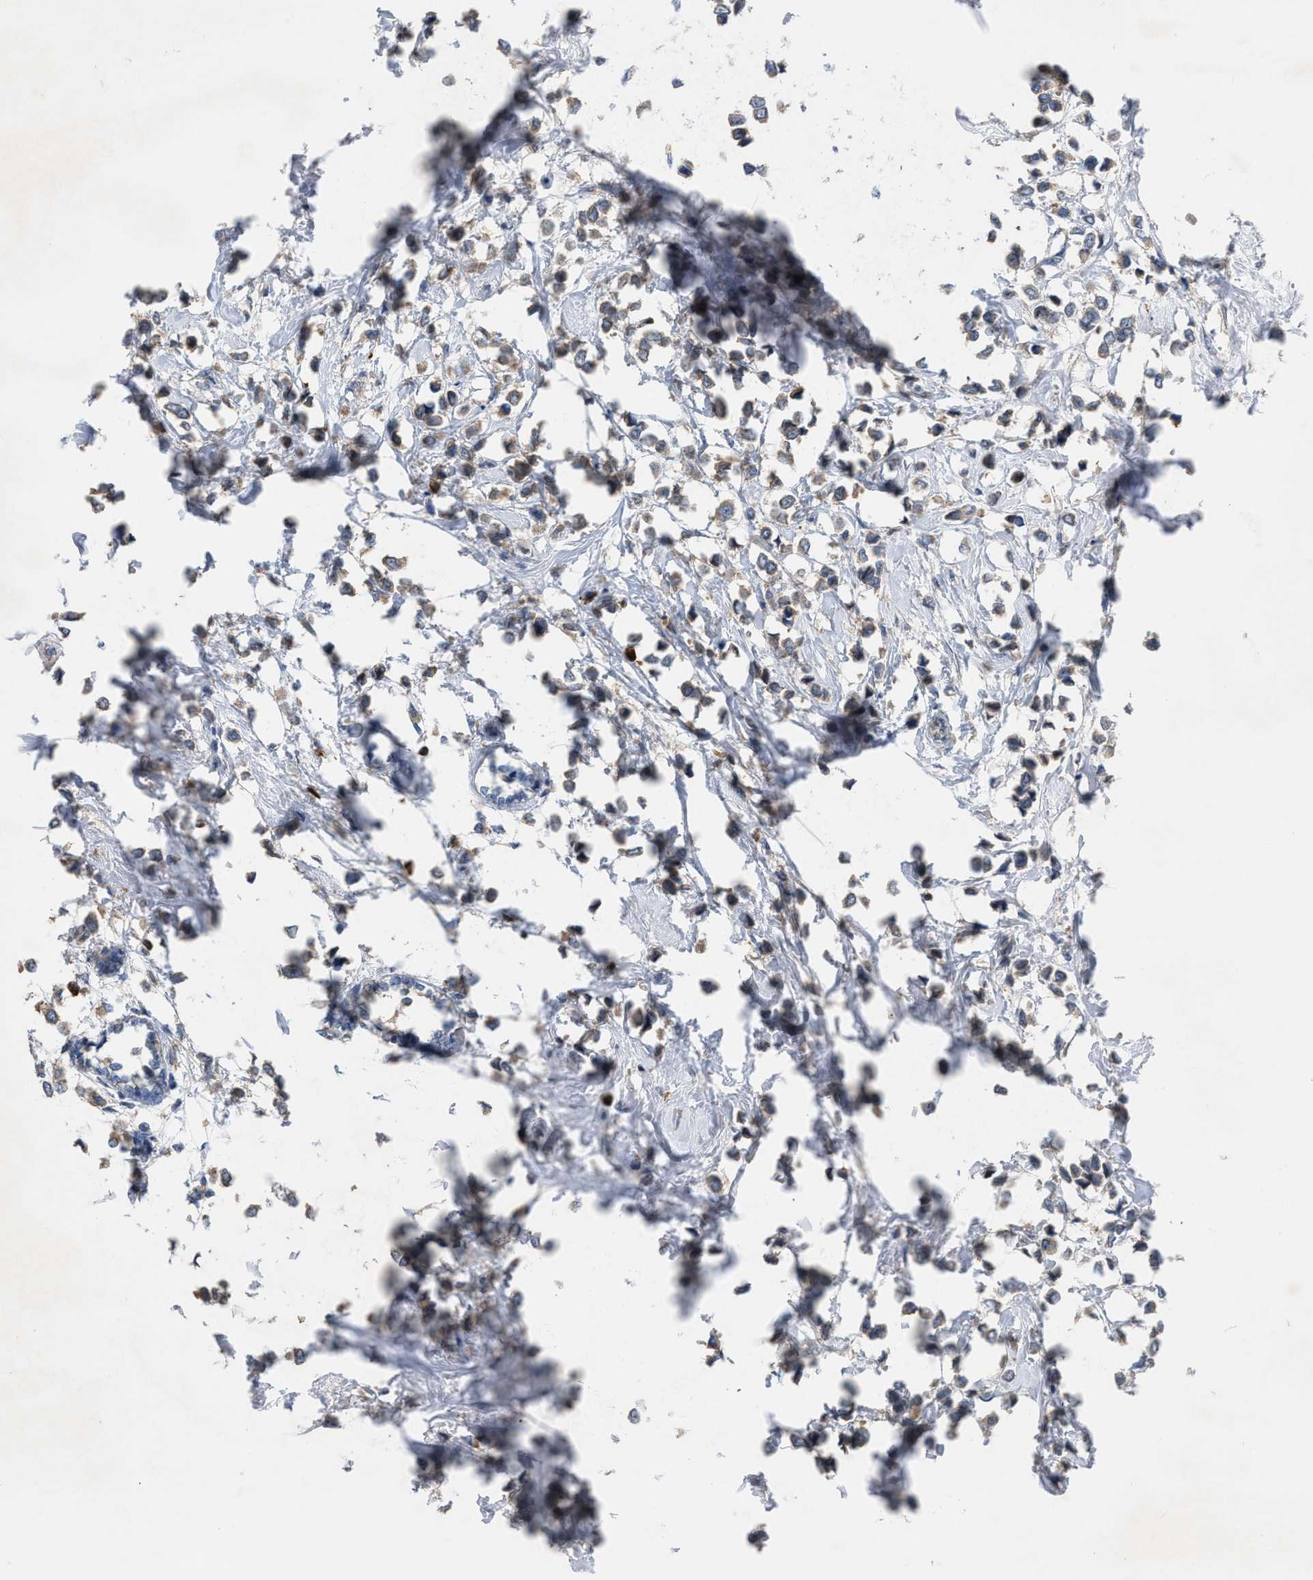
{"staining": {"intensity": "weak", "quantity": ">75%", "location": "cytoplasmic/membranous"}, "tissue": "breast cancer", "cell_type": "Tumor cells", "image_type": "cancer", "snomed": [{"axis": "morphology", "description": "Lobular carcinoma"}, {"axis": "topography", "description": "Breast"}], "caption": "IHC of breast lobular carcinoma reveals low levels of weak cytoplasmic/membranous expression in about >75% of tumor cells.", "gene": "TMEM131", "patient": {"sex": "female", "age": 51}}